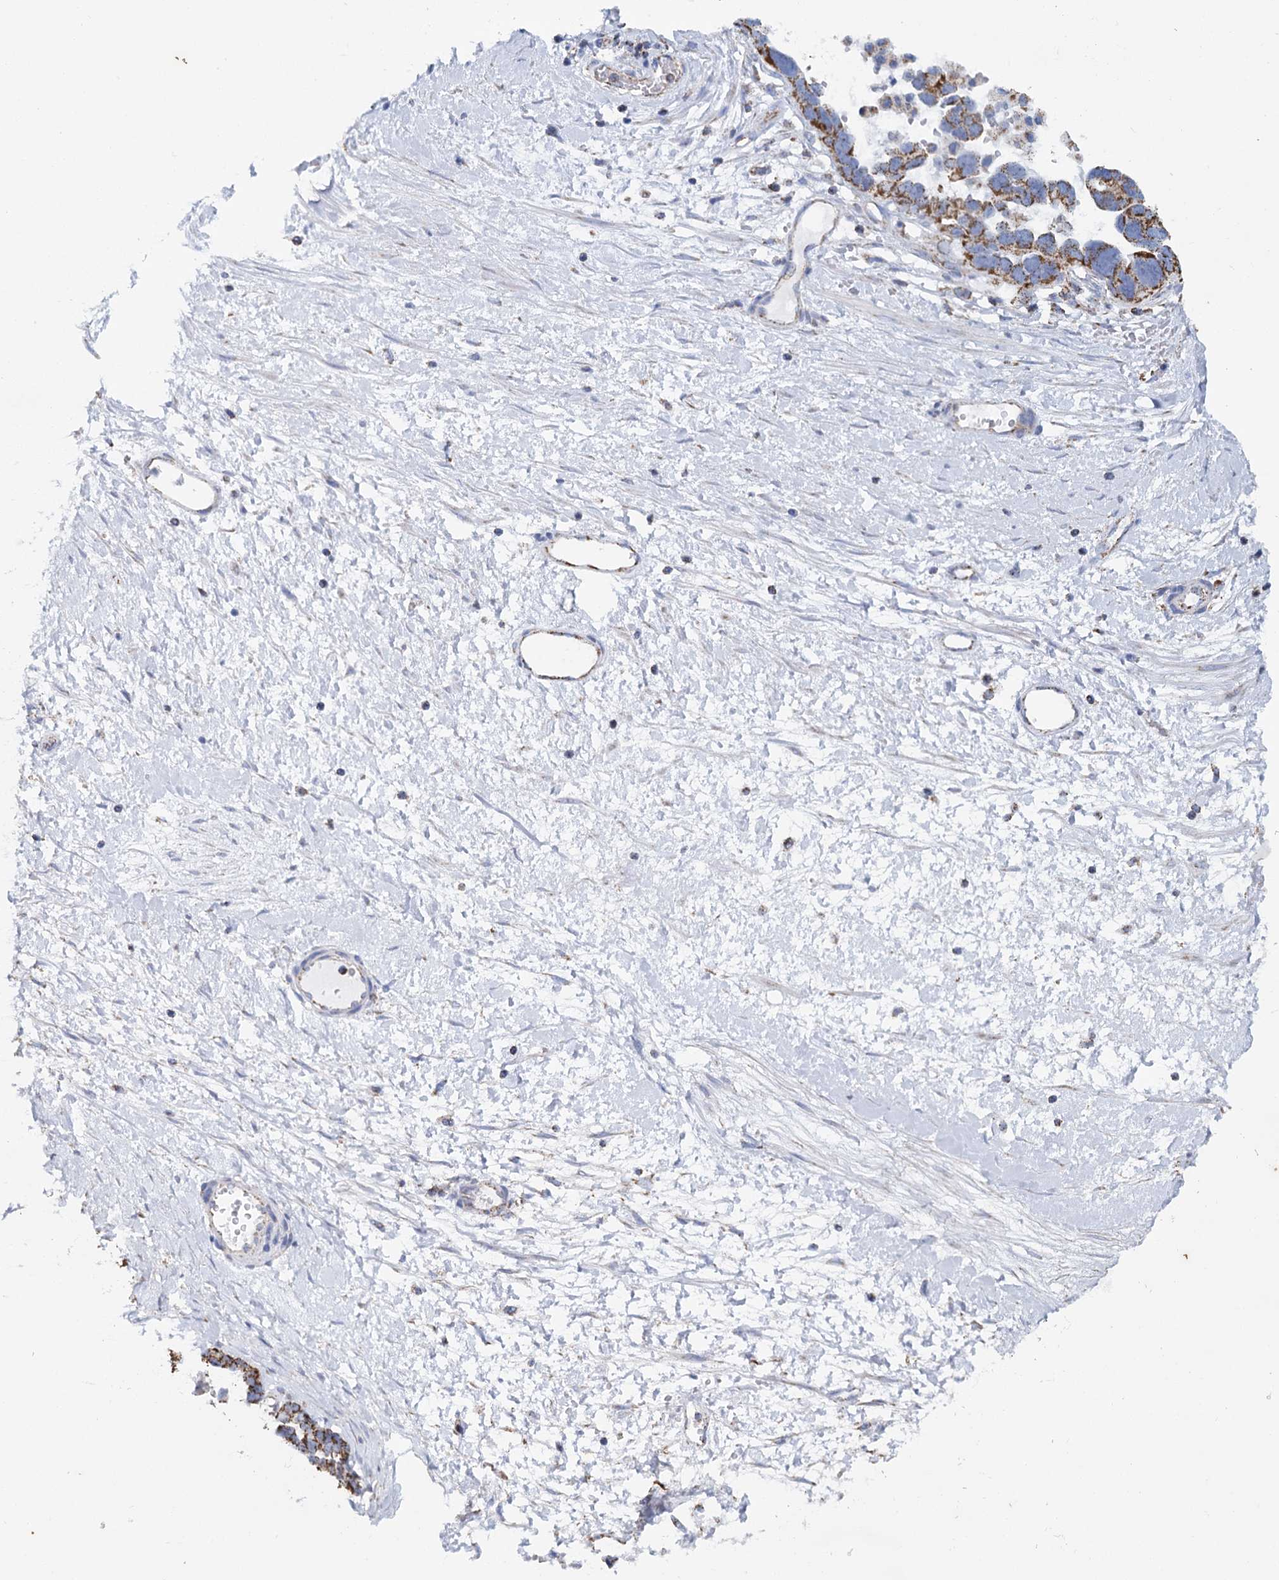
{"staining": {"intensity": "moderate", "quantity": ">75%", "location": "cytoplasmic/membranous"}, "tissue": "ovarian cancer", "cell_type": "Tumor cells", "image_type": "cancer", "snomed": [{"axis": "morphology", "description": "Cystadenocarcinoma, serous, NOS"}, {"axis": "topography", "description": "Ovary"}], "caption": "Human ovarian cancer (serous cystadenocarcinoma) stained with a brown dye demonstrates moderate cytoplasmic/membranous positive staining in about >75% of tumor cells.", "gene": "CCP110", "patient": {"sex": "female", "age": 54}}